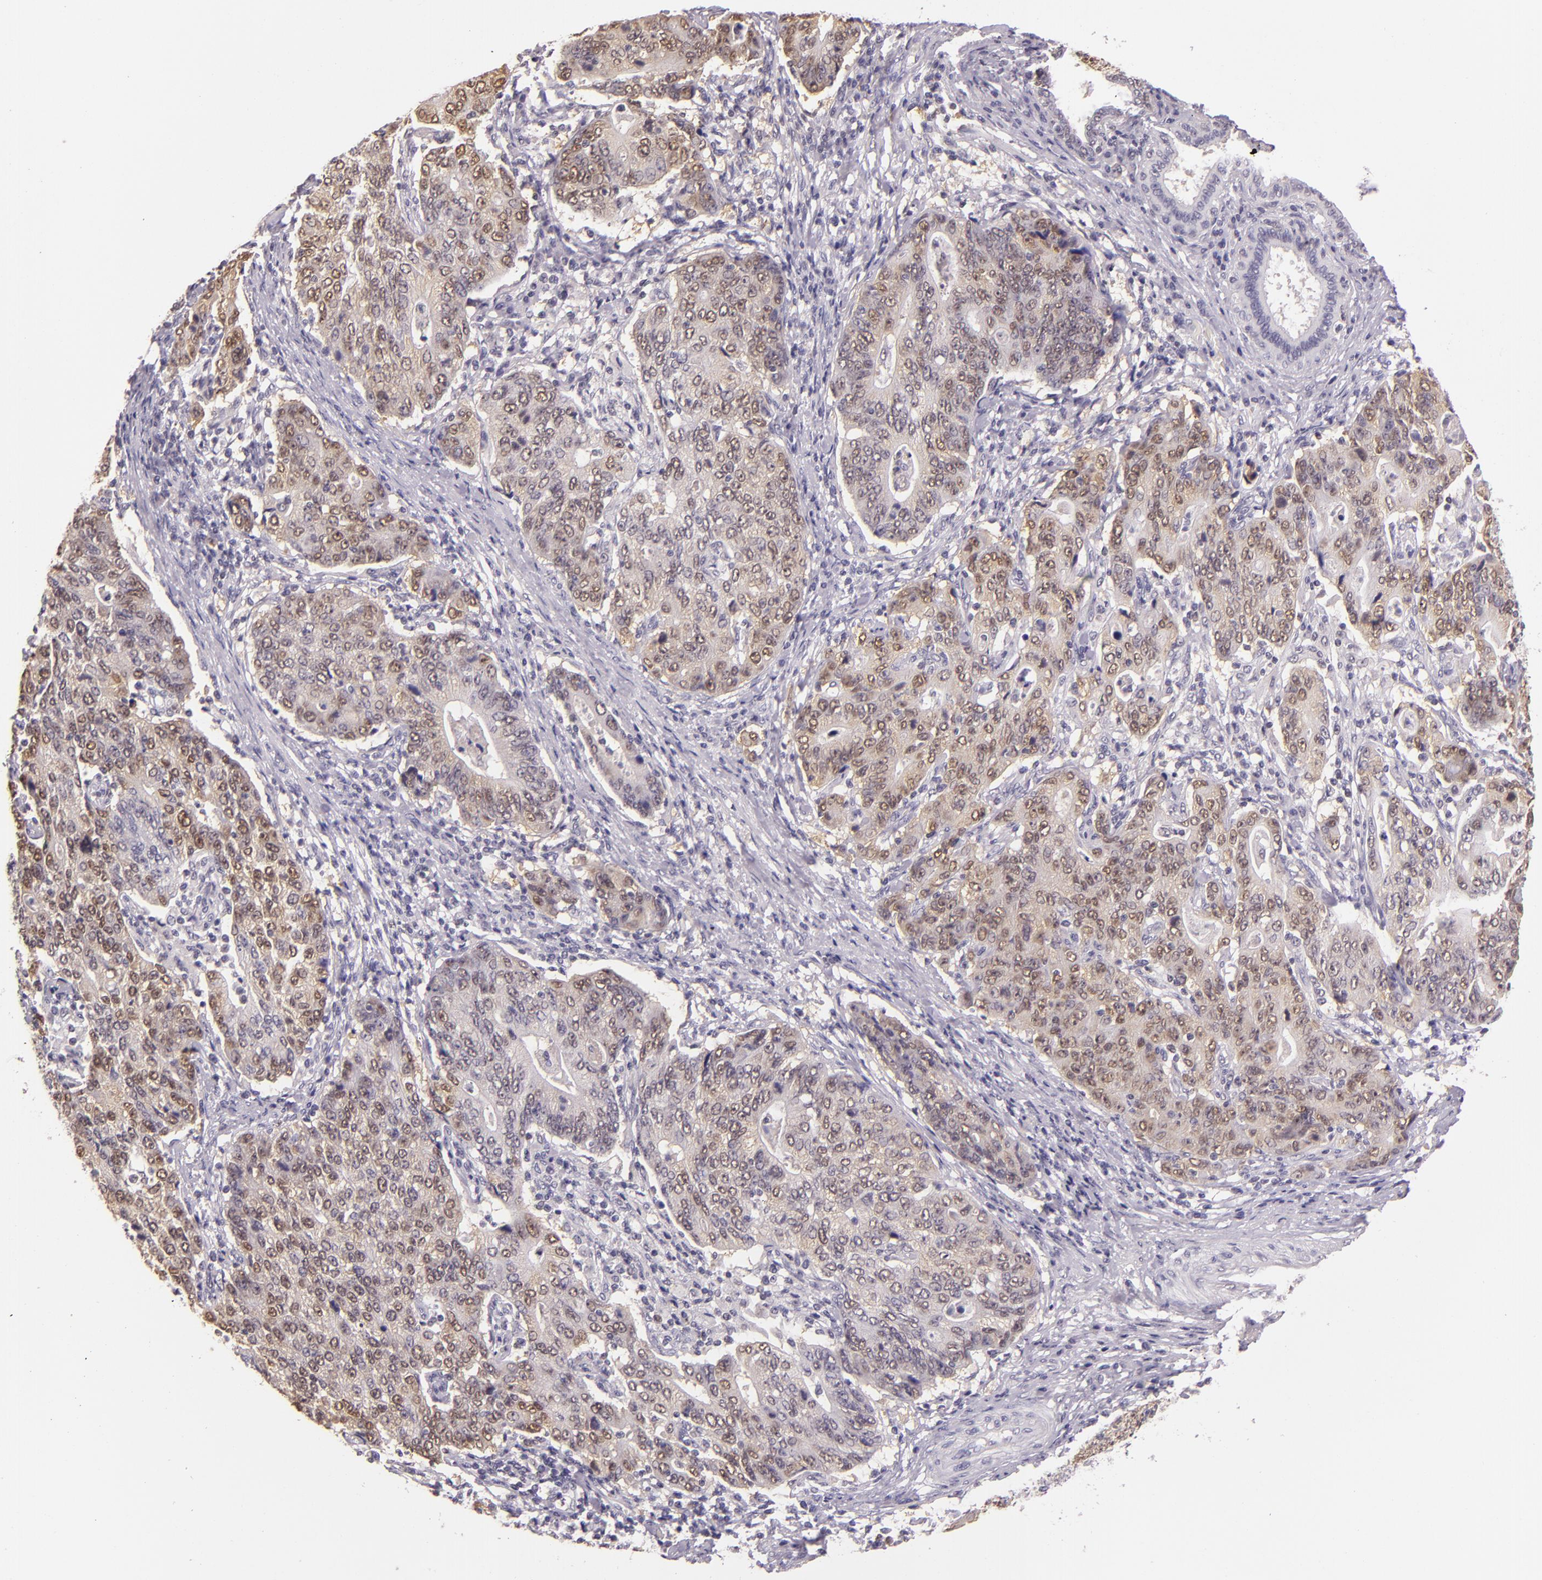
{"staining": {"intensity": "weak", "quantity": "25%-75%", "location": "cytoplasmic/membranous,nuclear"}, "tissue": "stomach cancer", "cell_type": "Tumor cells", "image_type": "cancer", "snomed": [{"axis": "morphology", "description": "Adenocarcinoma, NOS"}, {"axis": "topography", "description": "Esophagus"}, {"axis": "topography", "description": "Stomach"}], "caption": "This micrograph exhibits adenocarcinoma (stomach) stained with immunohistochemistry to label a protein in brown. The cytoplasmic/membranous and nuclear of tumor cells show weak positivity for the protein. Nuclei are counter-stained blue.", "gene": "HSPA8", "patient": {"sex": "male", "age": 74}}